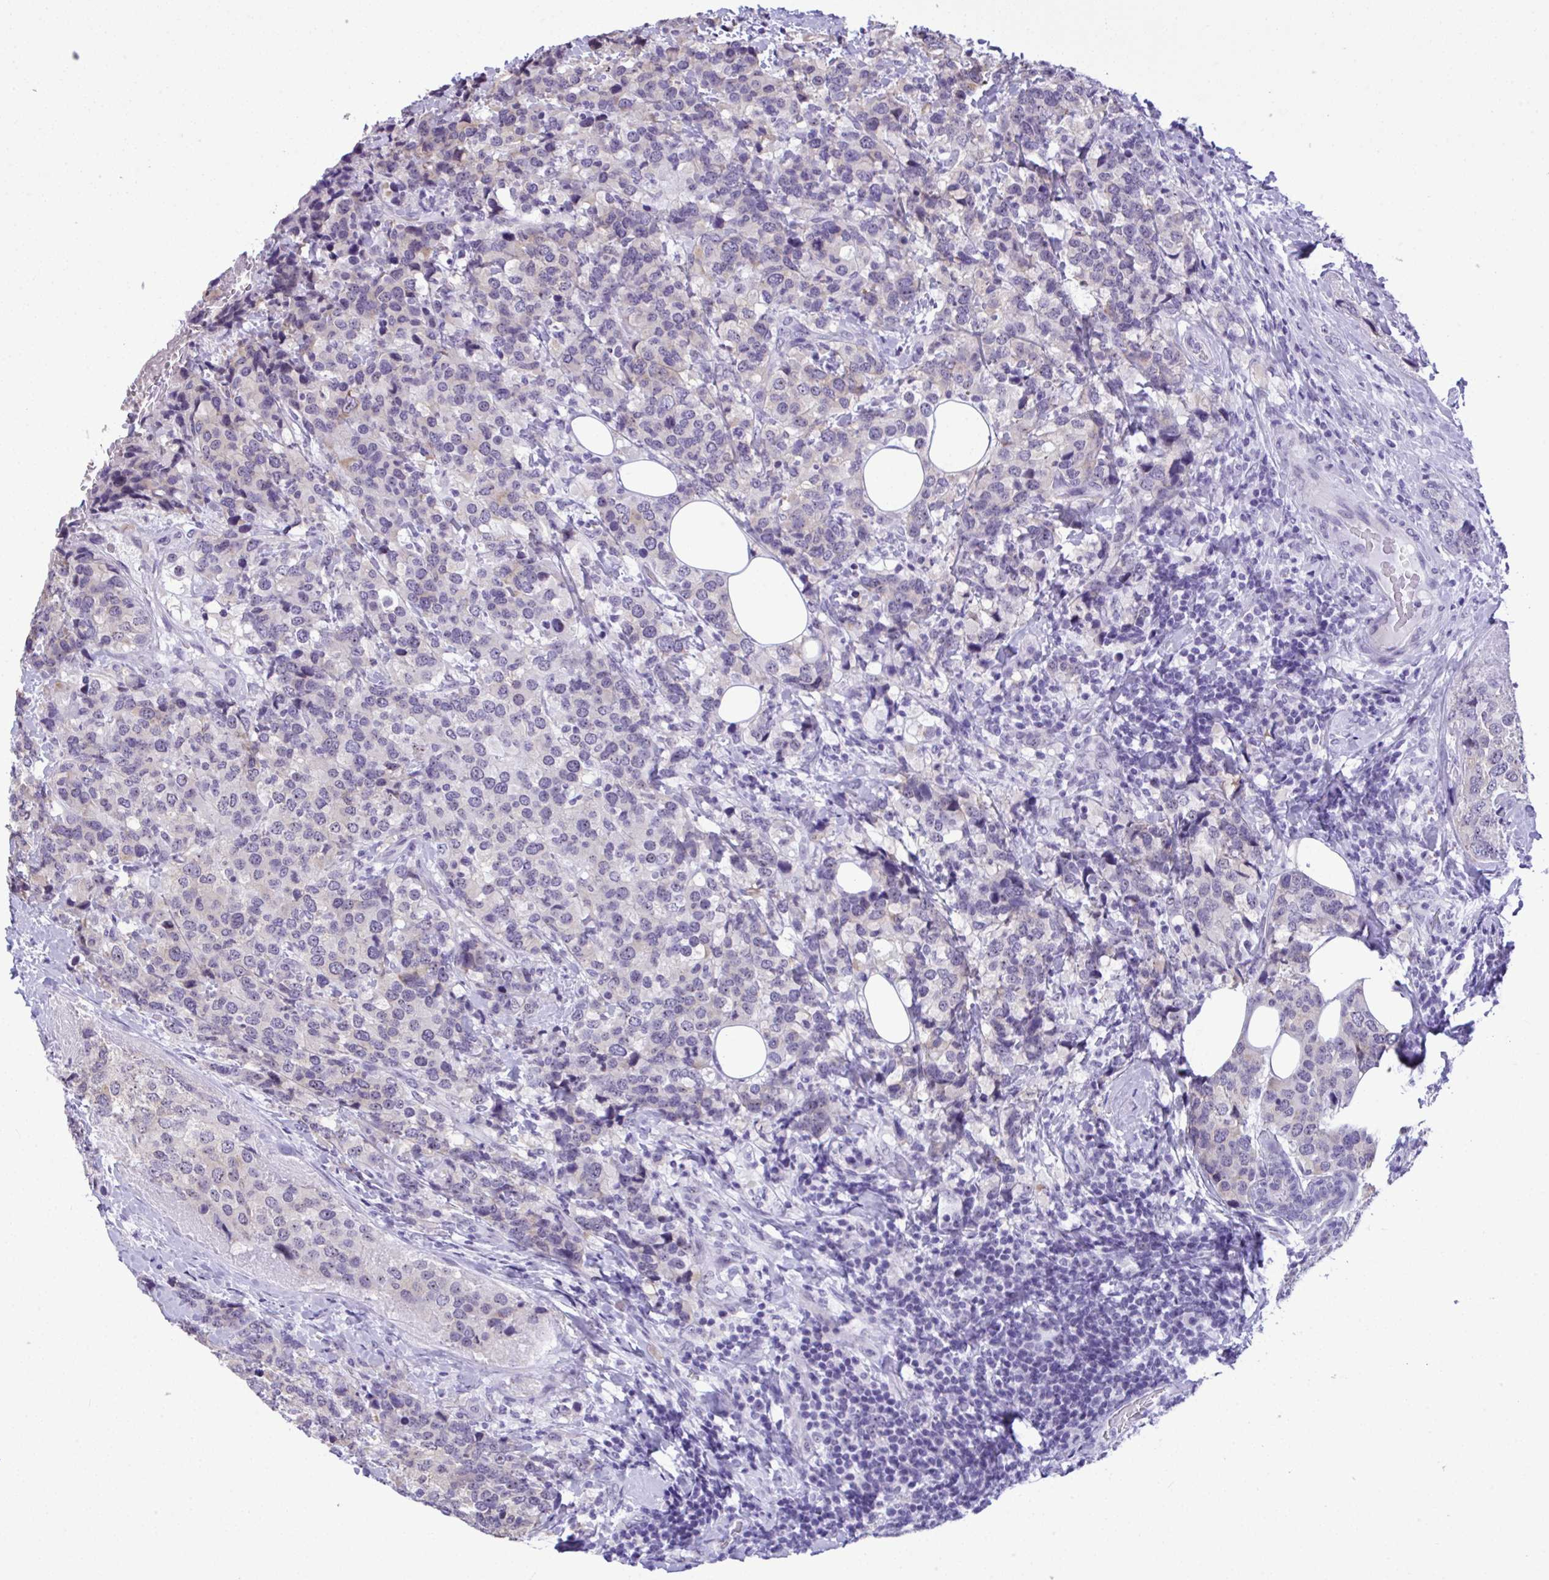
{"staining": {"intensity": "negative", "quantity": "none", "location": "none"}, "tissue": "breast cancer", "cell_type": "Tumor cells", "image_type": "cancer", "snomed": [{"axis": "morphology", "description": "Lobular carcinoma"}, {"axis": "topography", "description": "Breast"}], "caption": "An image of human breast cancer (lobular carcinoma) is negative for staining in tumor cells.", "gene": "YBX2", "patient": {"sex": "female", "age": 59}}